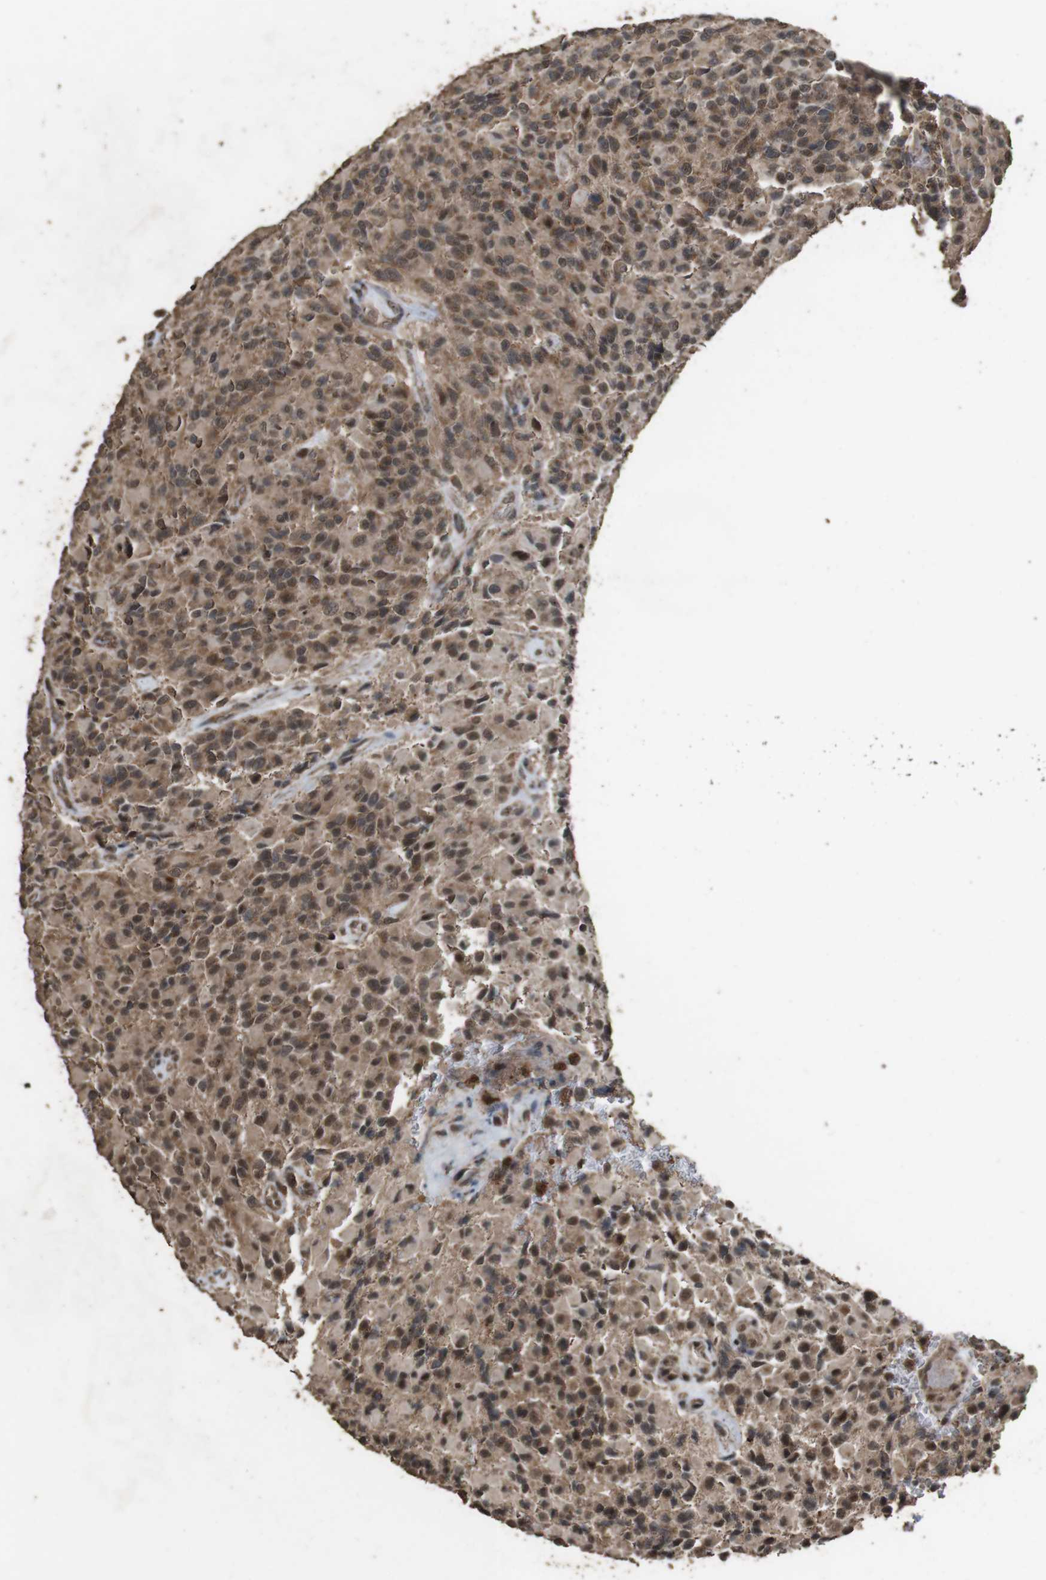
{"staining": {"intensity": "strong", "quantity": ">75%", "location": "cytoplasmic/membranous,nuclear"}, "tissue": "glioma", "cell_type": "Tumor cells", "image_type": "cancer", "snomed": [{"axis": "morphology", "description": "Glioma, malignant, High grade"}, {"axis": "topography", "description": "Brain"}], "caption": "This photomicrograph demonstrates glioma stained with immunohistochemistry to label a protein in brown. The cytoplasmic/membranous and nuclear of tumor cells show strong positivity for the protein. Nuclei are counter-stained blue.", "gene": "RRAS2", "patient": {"sex": "male", "age": 71}}